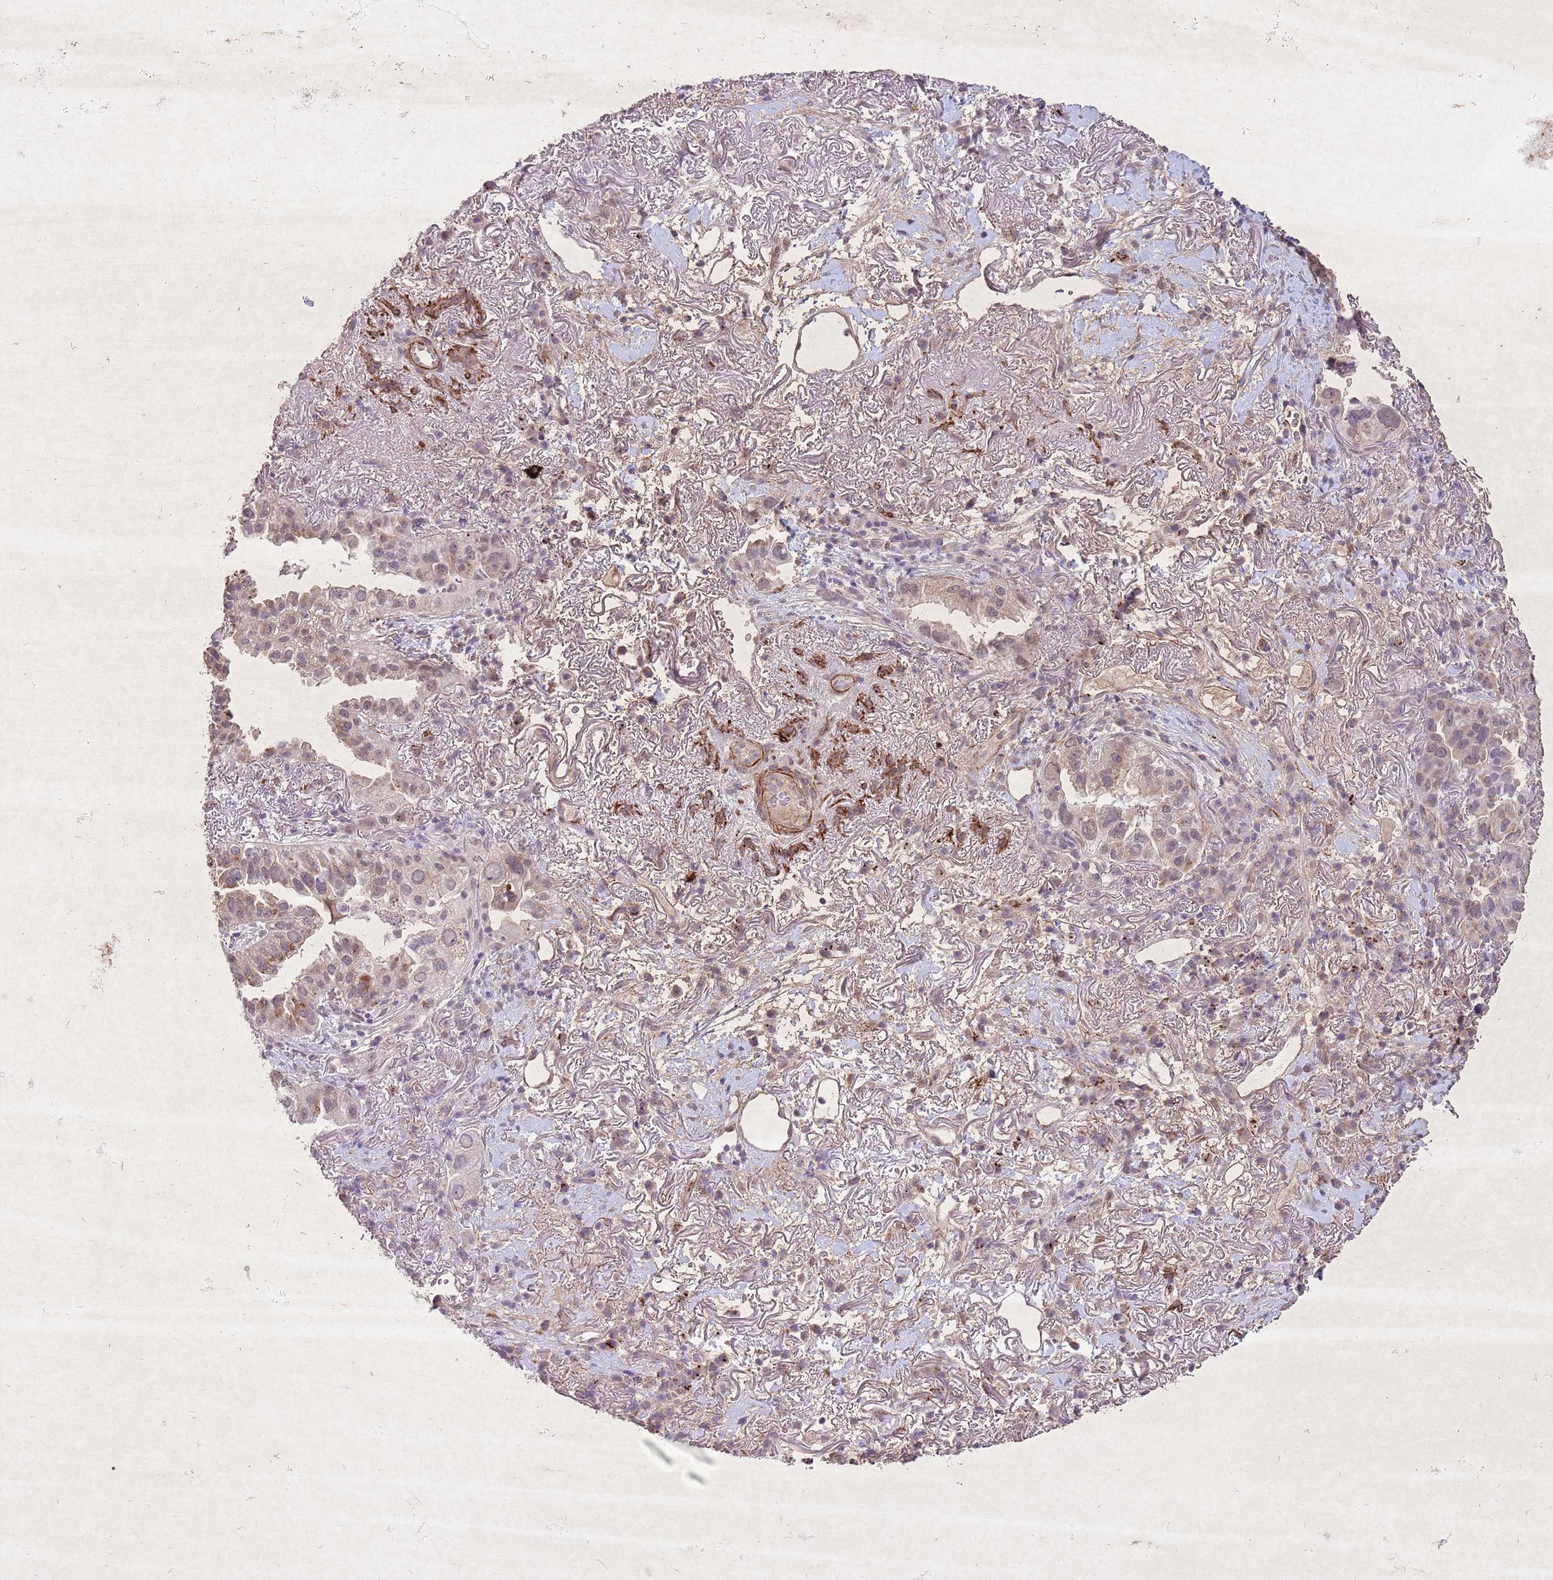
{"staining": {"intensity": "moderate", "quantity": "25%-75%", "location": "cytoplasmic/membranous"}, "tissue": "lung cancer", "cell_type": "Tumor cells", "image_type": "cancer", "snomed": [{"axis": "morphology", "description": "Adenocarcinoma, NOS"}, {"axis": "topography", "description": "Lung"}], "caption": "Human lung cancer (adenocarcinoma) stained for a protein (brown) shows moderate cytoplasmic/membranous positive positivity in approximately 25%-75% of tumor cells.", "gene": "CCNI", "patient": {"sex": "female", "age": 69}}